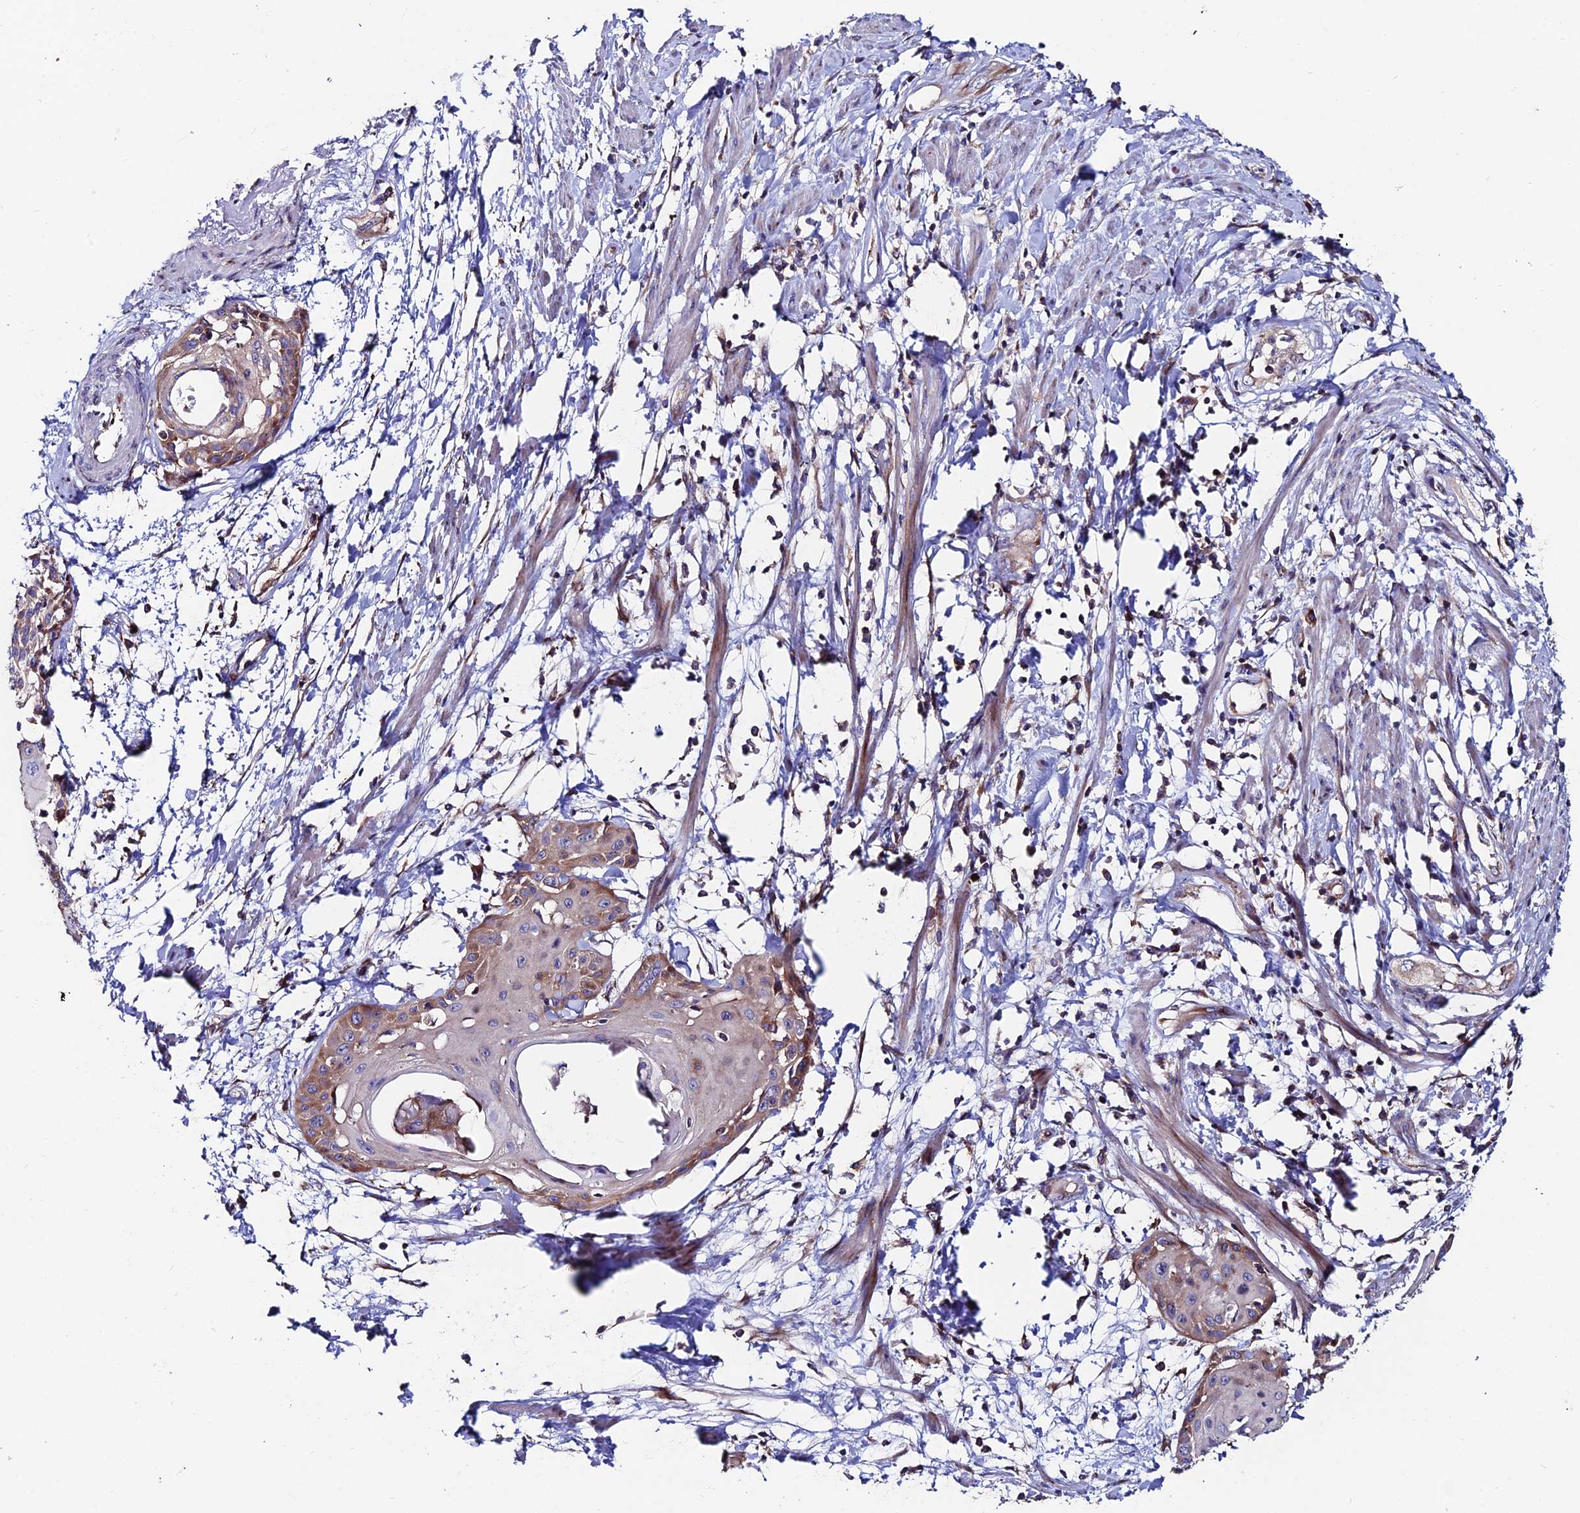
{"staining": {"intensity": "moderate", "quantity": "25%-75%", "location": "cytoplasmic/membranous"}, "tissue": "cervical cancer", "cell_type": "Tumor cells", "image_type": "cancer", "snomed": [{"axis": "morphology", "description": "Squamous cell carcinoma, NOS"}, {"axis": "topography", "description": "Cervix"}], "caption": "Human cervical squamous cell carcinoma stained for a protein (brown) exhibits moderate cytoplasmic/membranous positive positivity in approximately 25%-75% of tumor cells.", "gene": "EIF3K", "patient": {"sex": "female", "age": 57}}